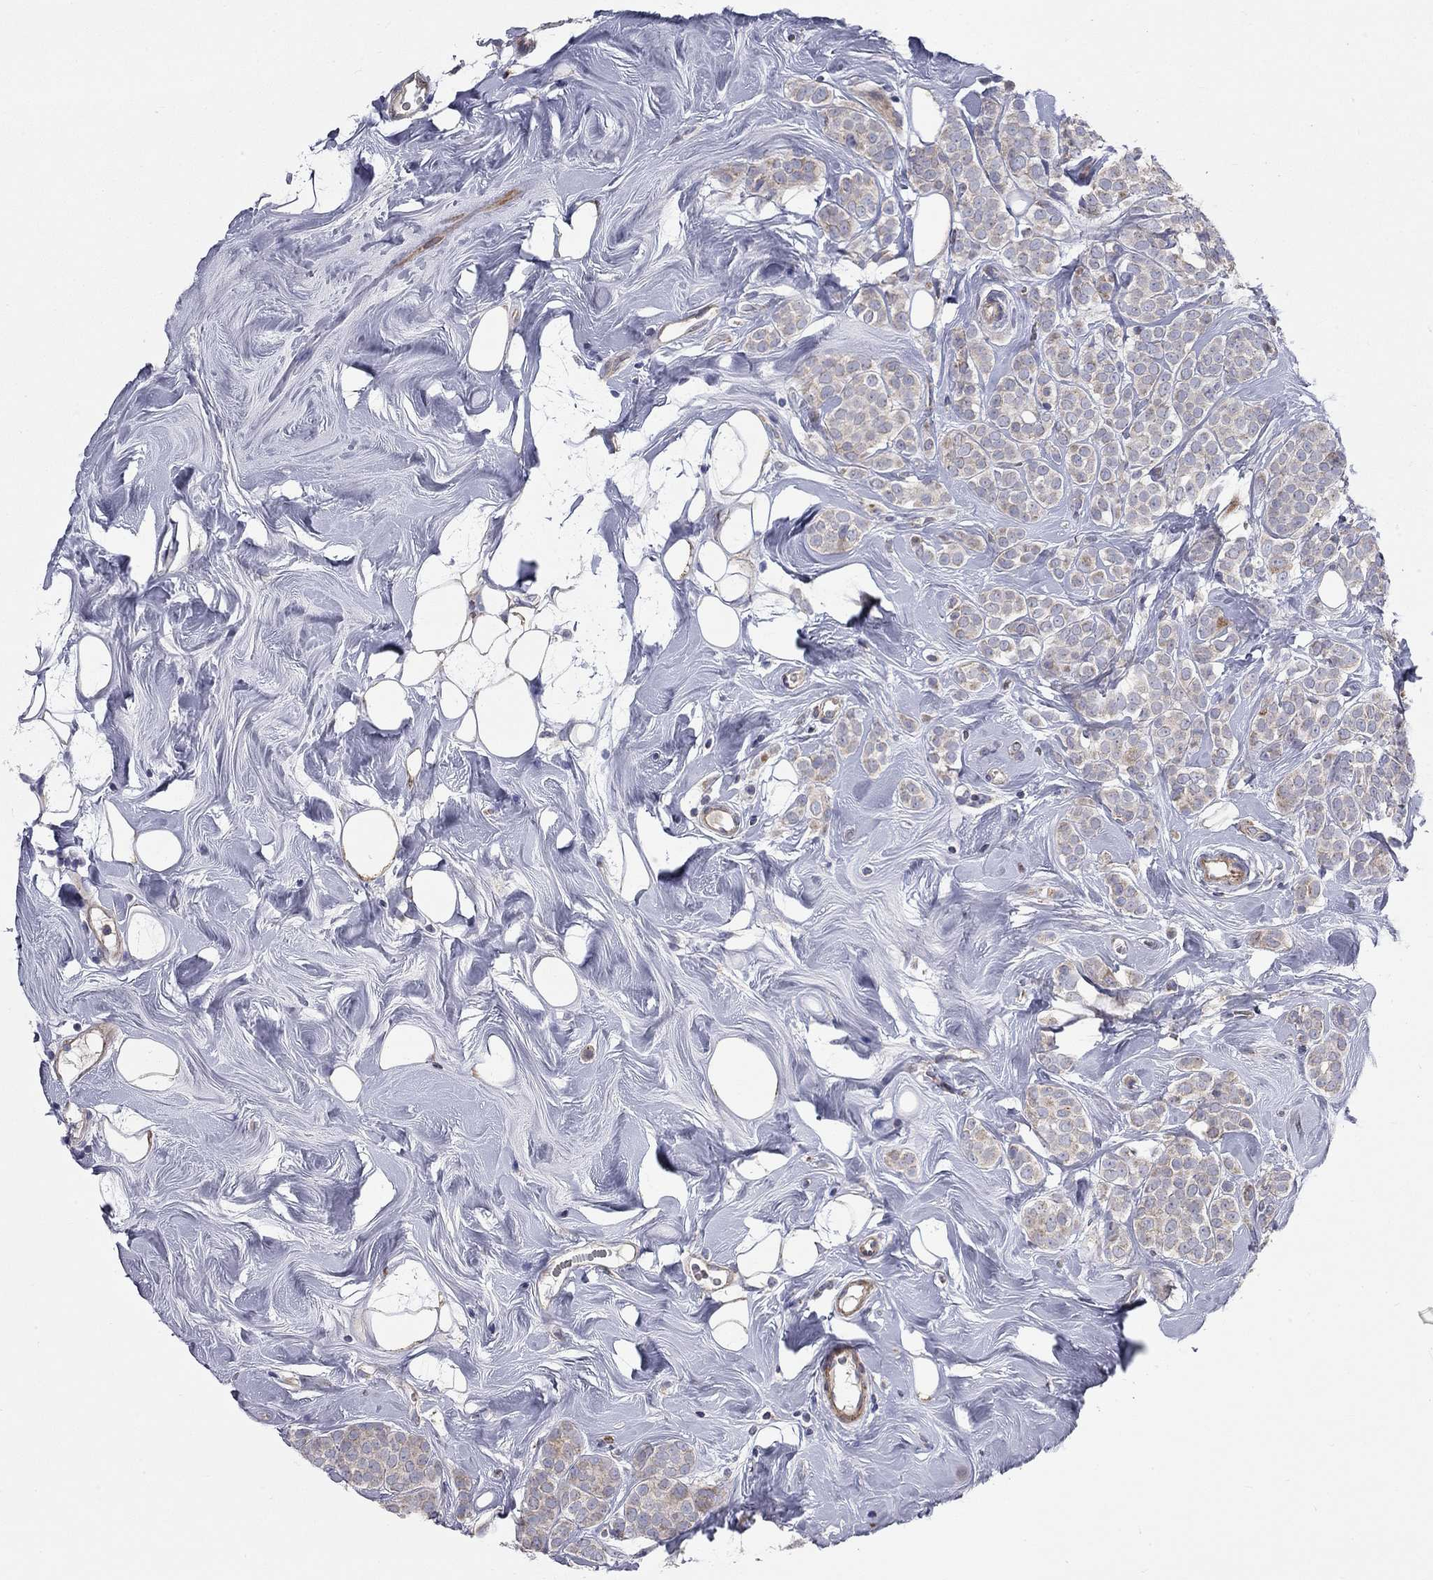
{"staining": {"intensity": "weak", "quantity": "<25%", "location": "cytoplasmic/membranous"}, "tissue": "breast cancer", "cell_type": "Tumor cells", "image_type": "cancer", "snomed": [{"axis": "morphology", "description": "Lobular carcinoma"}, {"axis": "topography", "description": "Breast"}], "caption": "Tumor cells show no significant expression in breast cancer (lobular carcinoma).", "gene": "KANSL1L", "patient": {"sex": "female", "age": 49}}